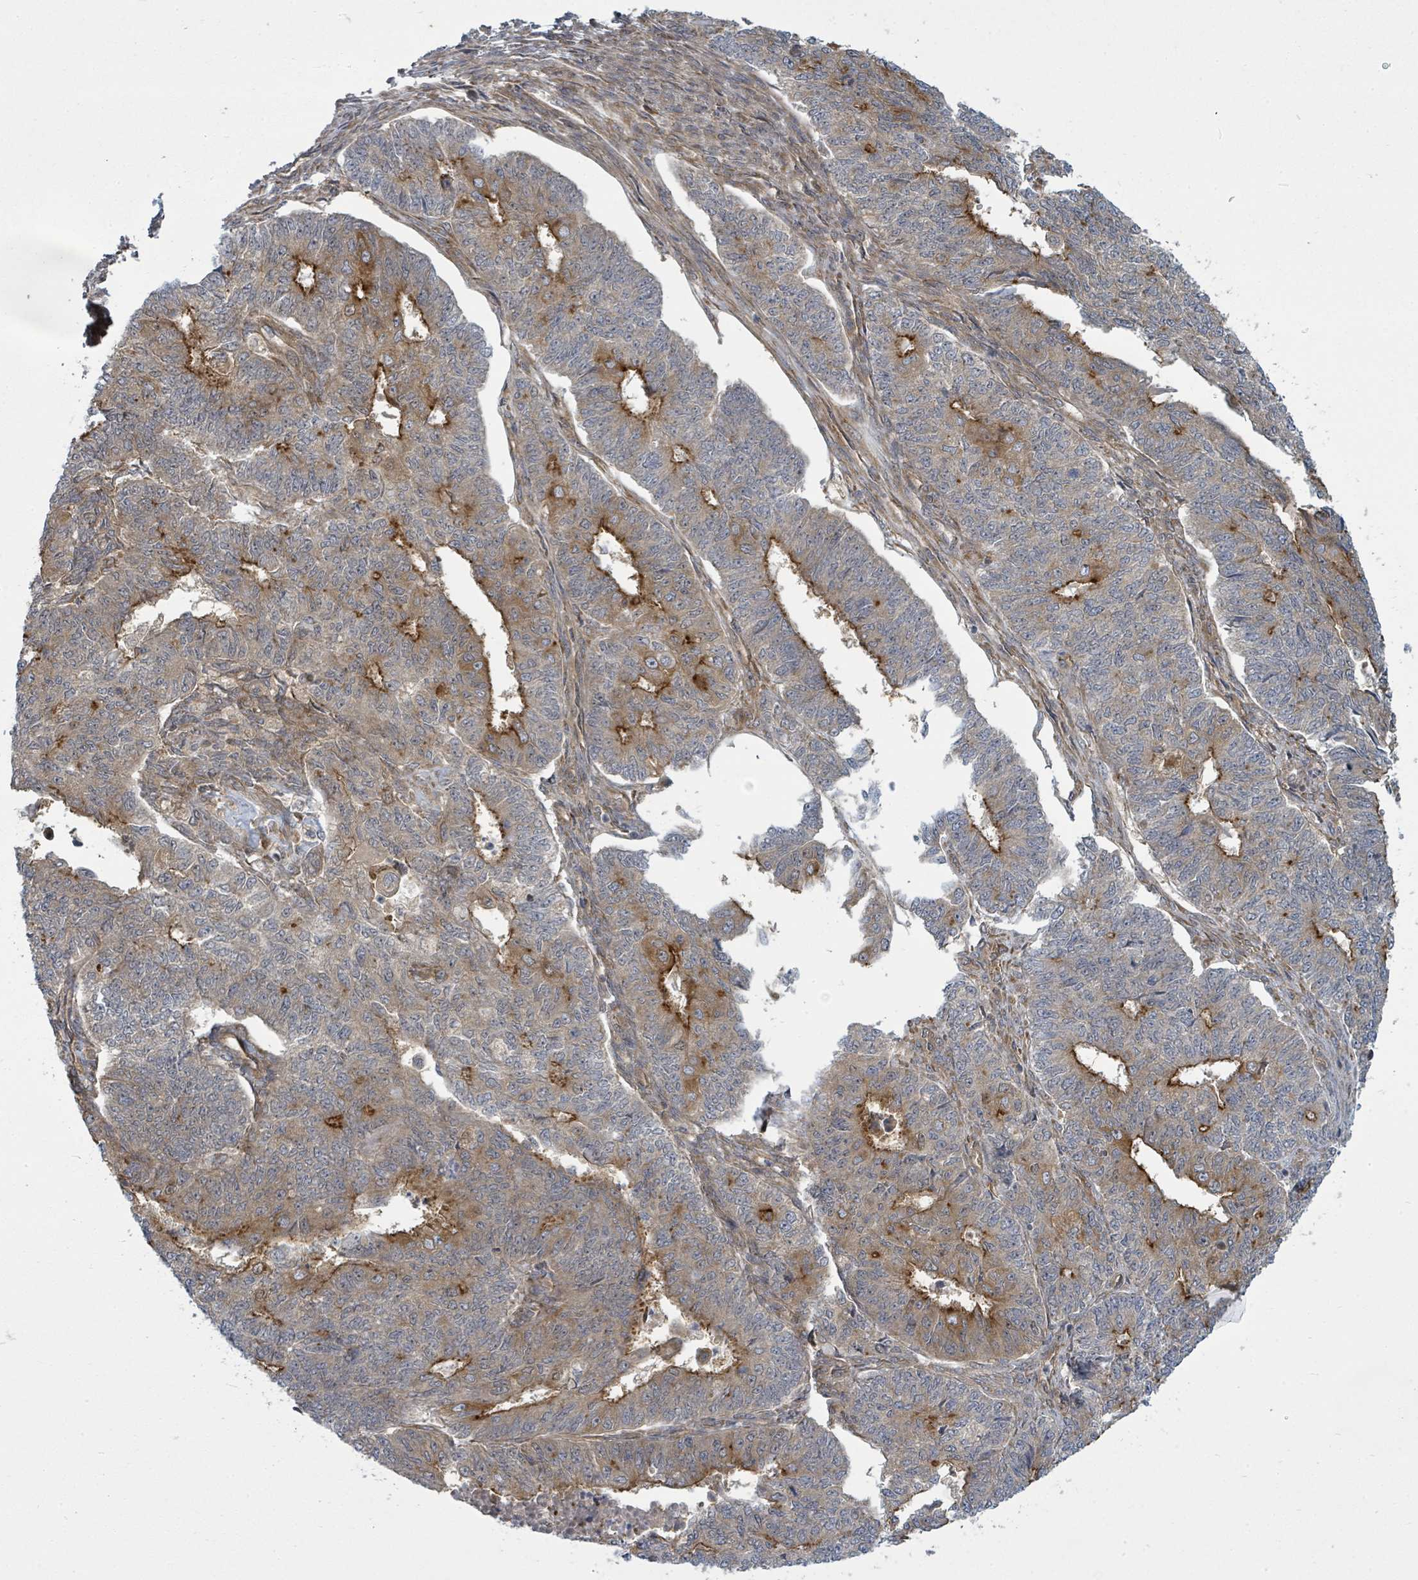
{"staining": {"intensity": "strong", "quantity": "25%-75%", "location": "cytoplasmic/membranous"}, "tissue": "endometrial cancer", "cell_type": "Tumor cells", "image_type": "cancer", "snomed": [{"axis": "morphology", "description": "Adenocarcinoma, NOS"}, {"axis": "topography", "description": "Endometrium"}], "caption": "DAB immunohistochemical staining of adenocarcinoma (endometrial) demonstrates strong cytoplasmic/membranous protein staining in about 25%-75% of tumor cells.", "gene": "PSMG2", "patient": {"sex": "female", "age": 32}}